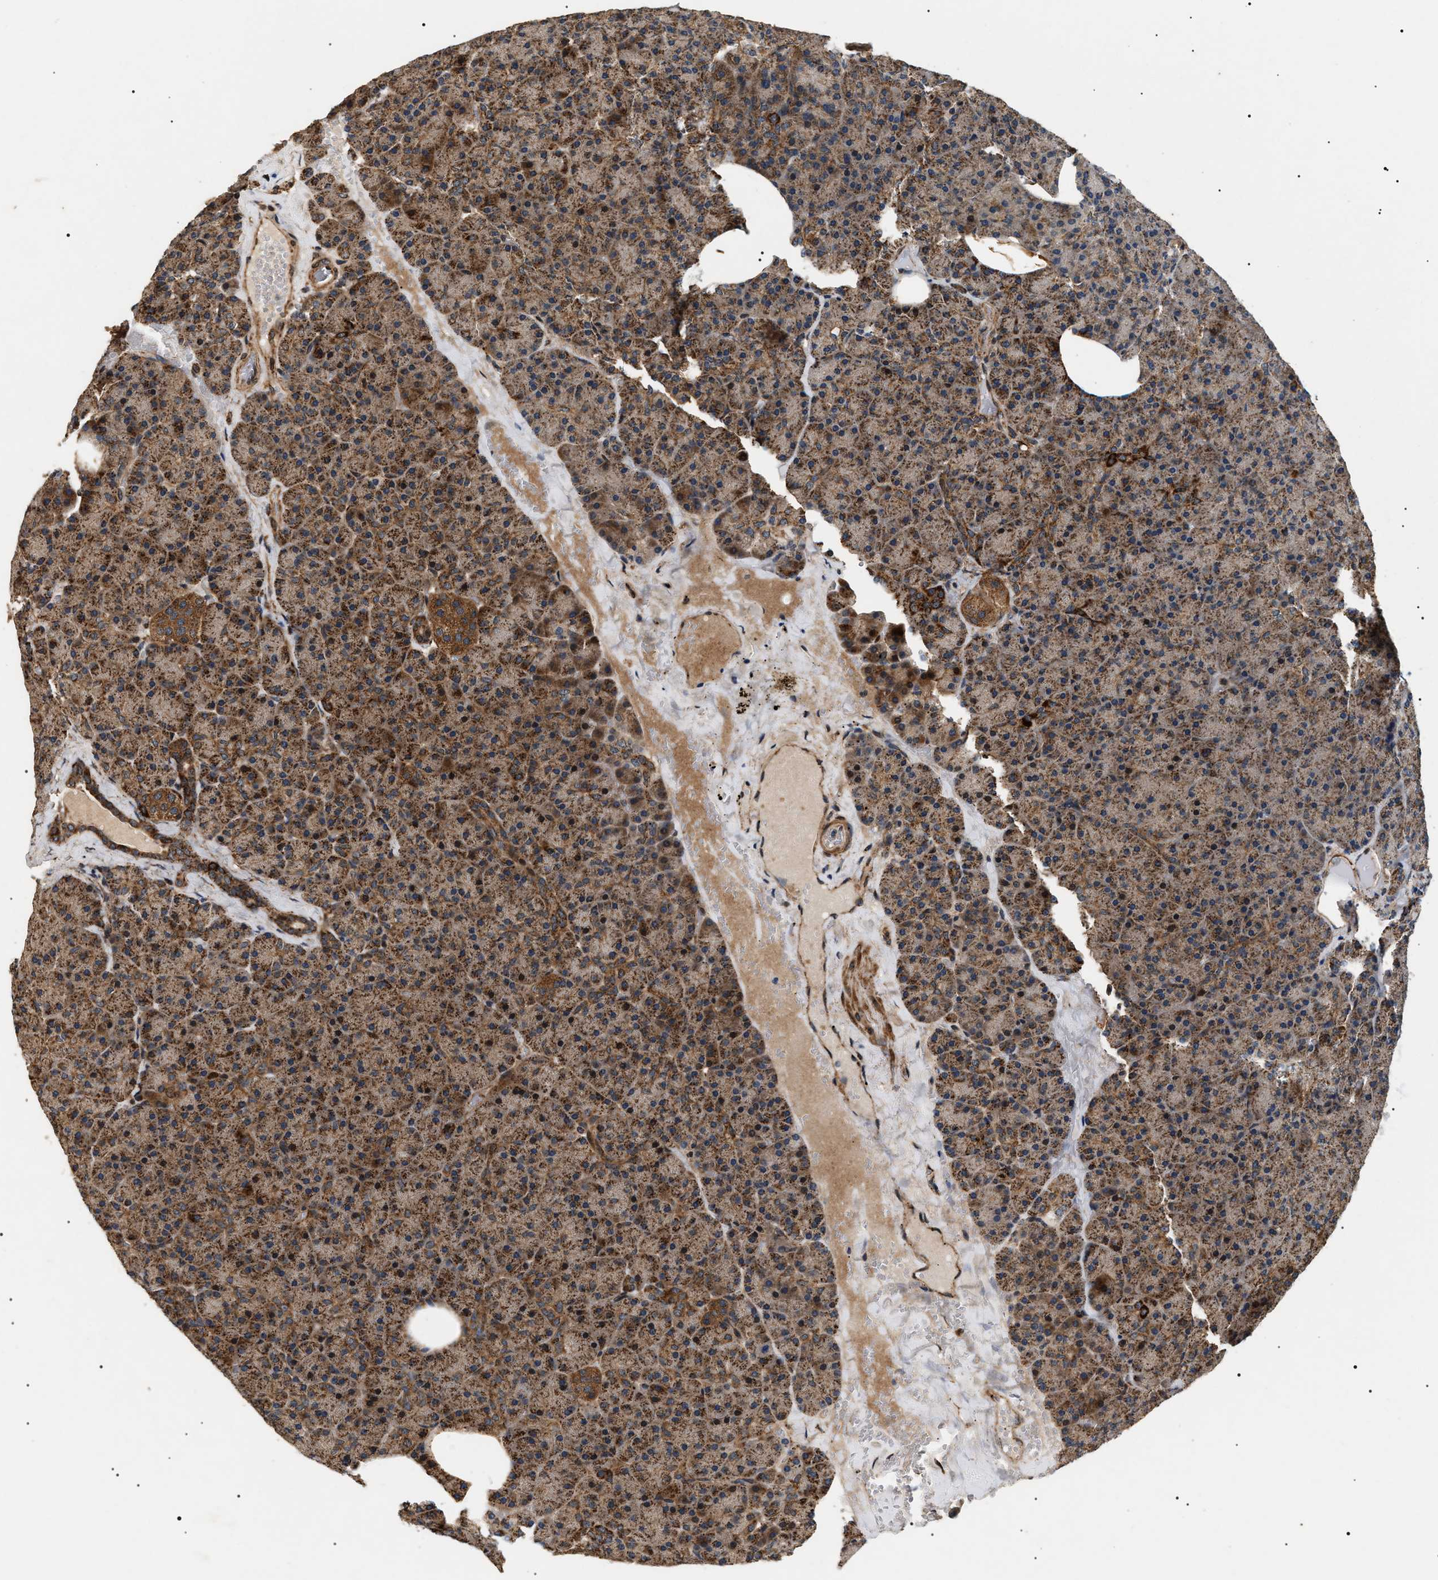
{"staining": {"intensity": "strong", "quantity": ">75%", "location": "cytoplasmic/membranous"}, "tissue": "pancreas", "cell_type": "Exocrine glandular cells", "image_type": "normal", "snomed": [{"axis": "morphology", "description": "Normal tissue, NOS"}, {"axis": "morphology", "description": "Carcinoid, malignant, NOS"}, {"axis": "topography", "description": "Pancreas"}], "caption": "Protein staining of unremarkable pancreas demonstrates strong cytoplasmic/membranous positivity in about >75% of exocrine glandular cells. (Stains: DAB in brown, nuclei in blue, Microscopy: brightfield microscopy at high magnification).", "gene": "ZBTB26", "patient": {"sex": "female", "age": 35}}